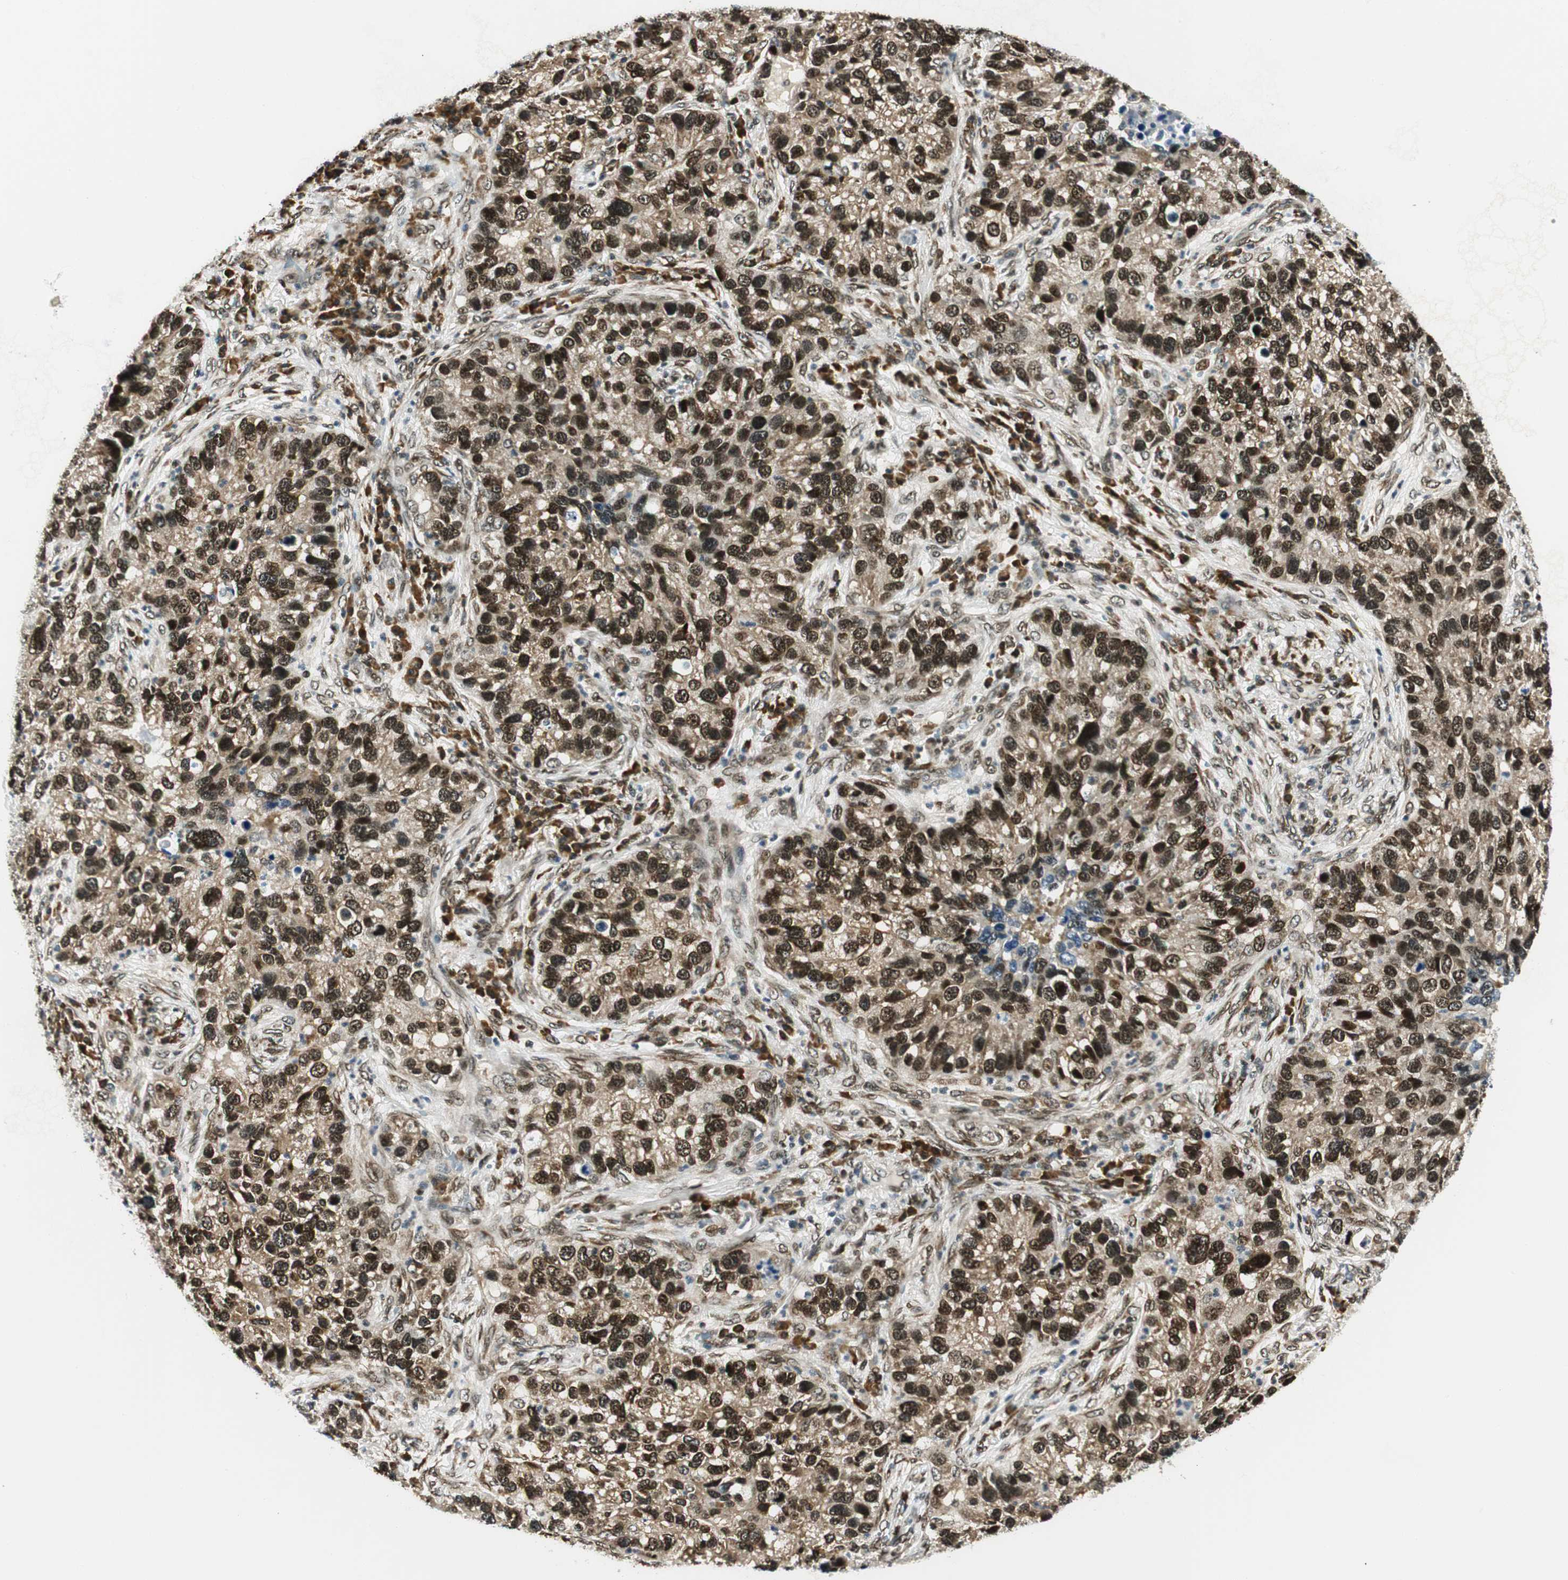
{"staining": {"intensity": "moderate", "quantity": ">75%", "location": "cytoplasmic/membranous,nuclear"}, "tissue": "lung cancer", "cell_type": "Tumor cells", "image_type": "cancer", "snomed": [{"axis": "morphology", "description": "Normal tissue, NOS"}, {"axis": "morphology", "description": "Adenocarcinoma, NOS"}, {"axis": "topography", "description": "Bronchus"}, {"axis": "topography", "description": "Lung"}], "caption": "Lung cancer stained with immunohistochemistry displays moderate cytoplasmic/membranous and nuclear staining in approximately >75% of tumor cells.", "gene": "RING1", "patient": {"sex": "male", "age": 54}}